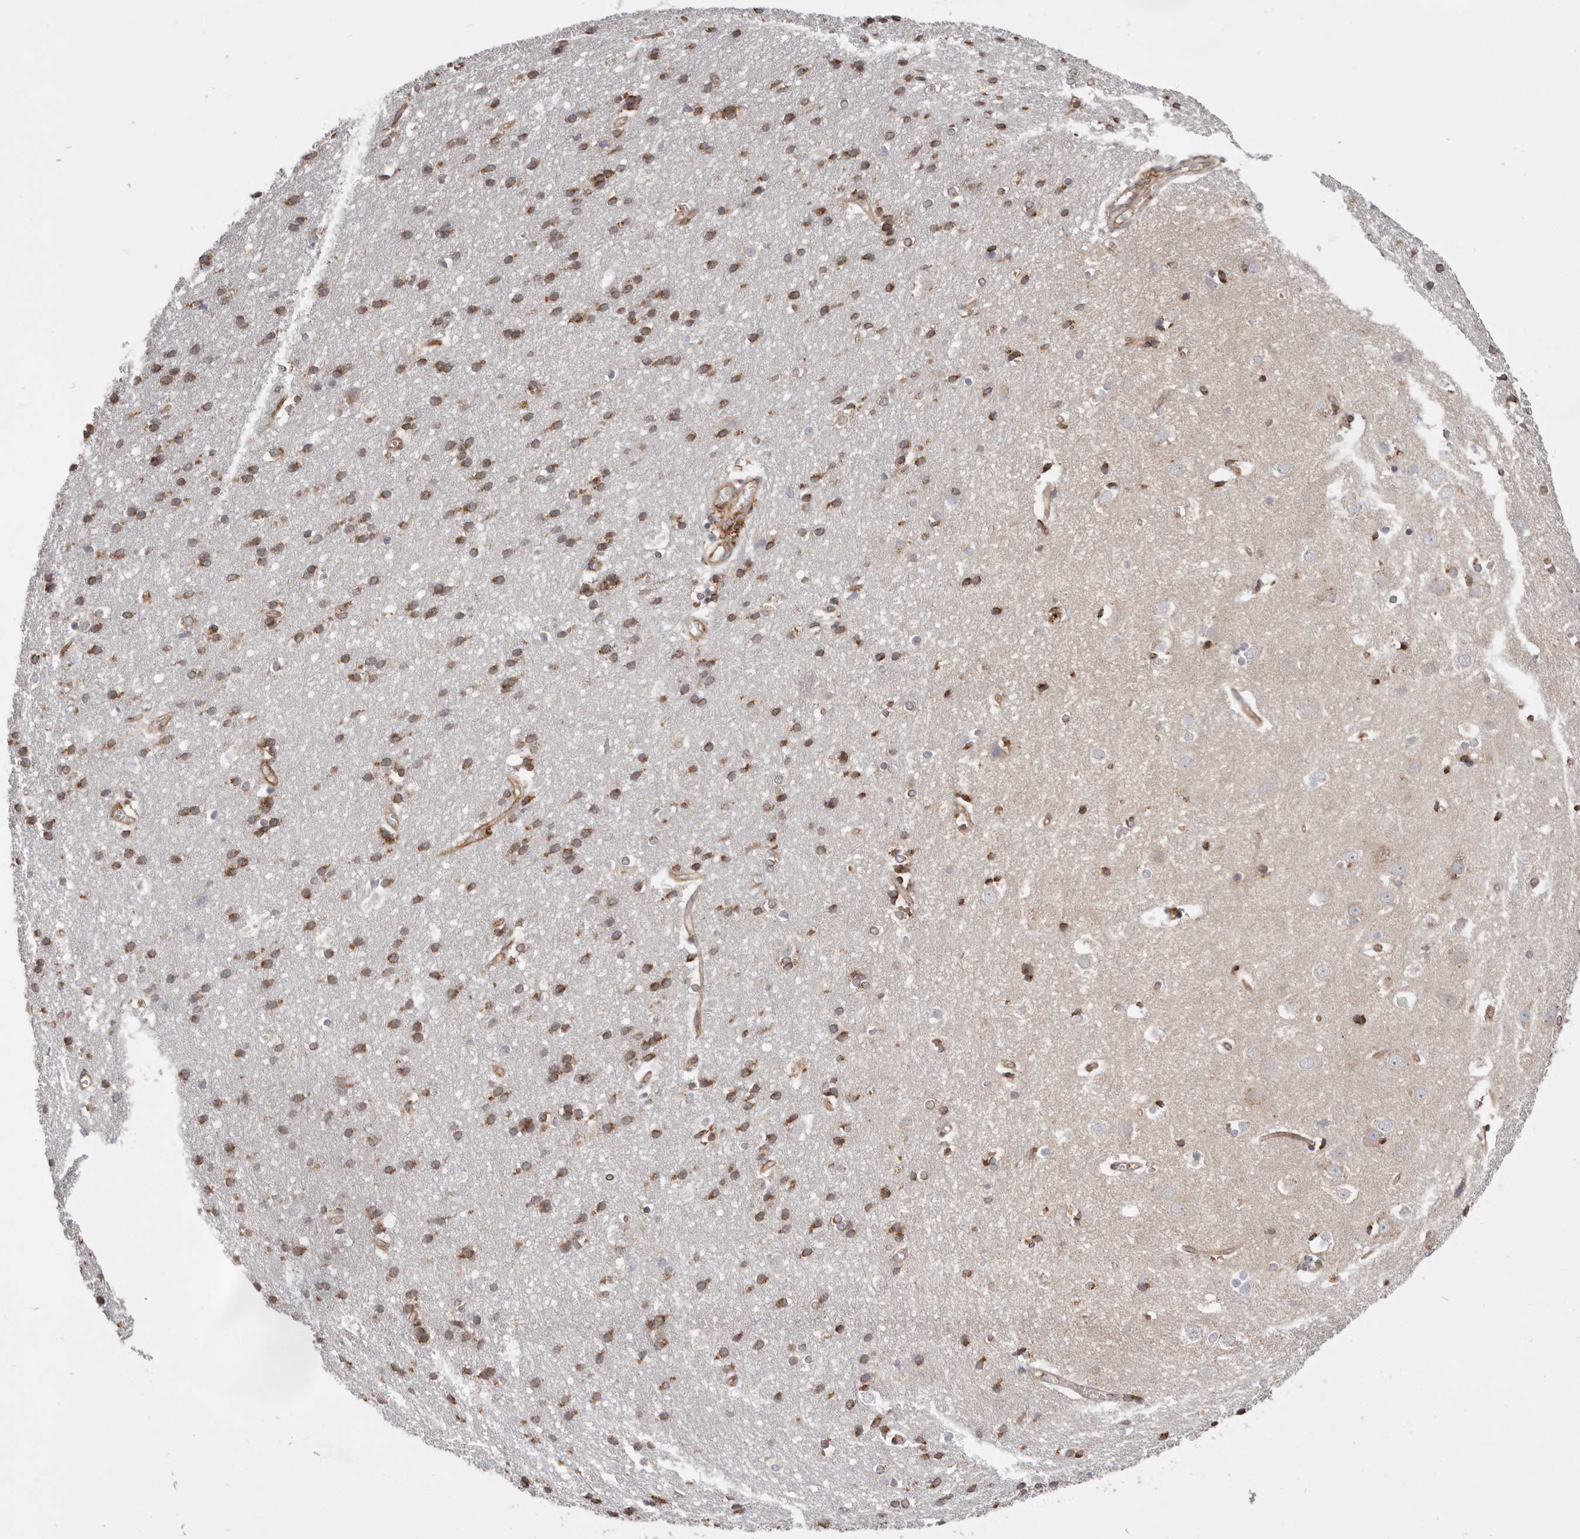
{"staining": {"intensity": "moderate", "quantity": ">75%", "location": "cytoplasmic/membranous"}, "tissue": "cerebral cortex", "cell_type": "Endothelial cells", "image_type": "normal", "snomed": [{"axis": "morphology", "description": "Normal tissue, NOS"}, {"axis": "topography", "description": "Cerebral cortex"}], "caption": "This image displays unremarkable cerebral cortex stained with IHC to label a protein in brown. The cytoplasmic/membranous of endothelial cells show moderate positivity for the protein. Nuclei are counter-stained blue.", "gene": "WDTC1", "patient": {"sex": "male", "age": 54}}